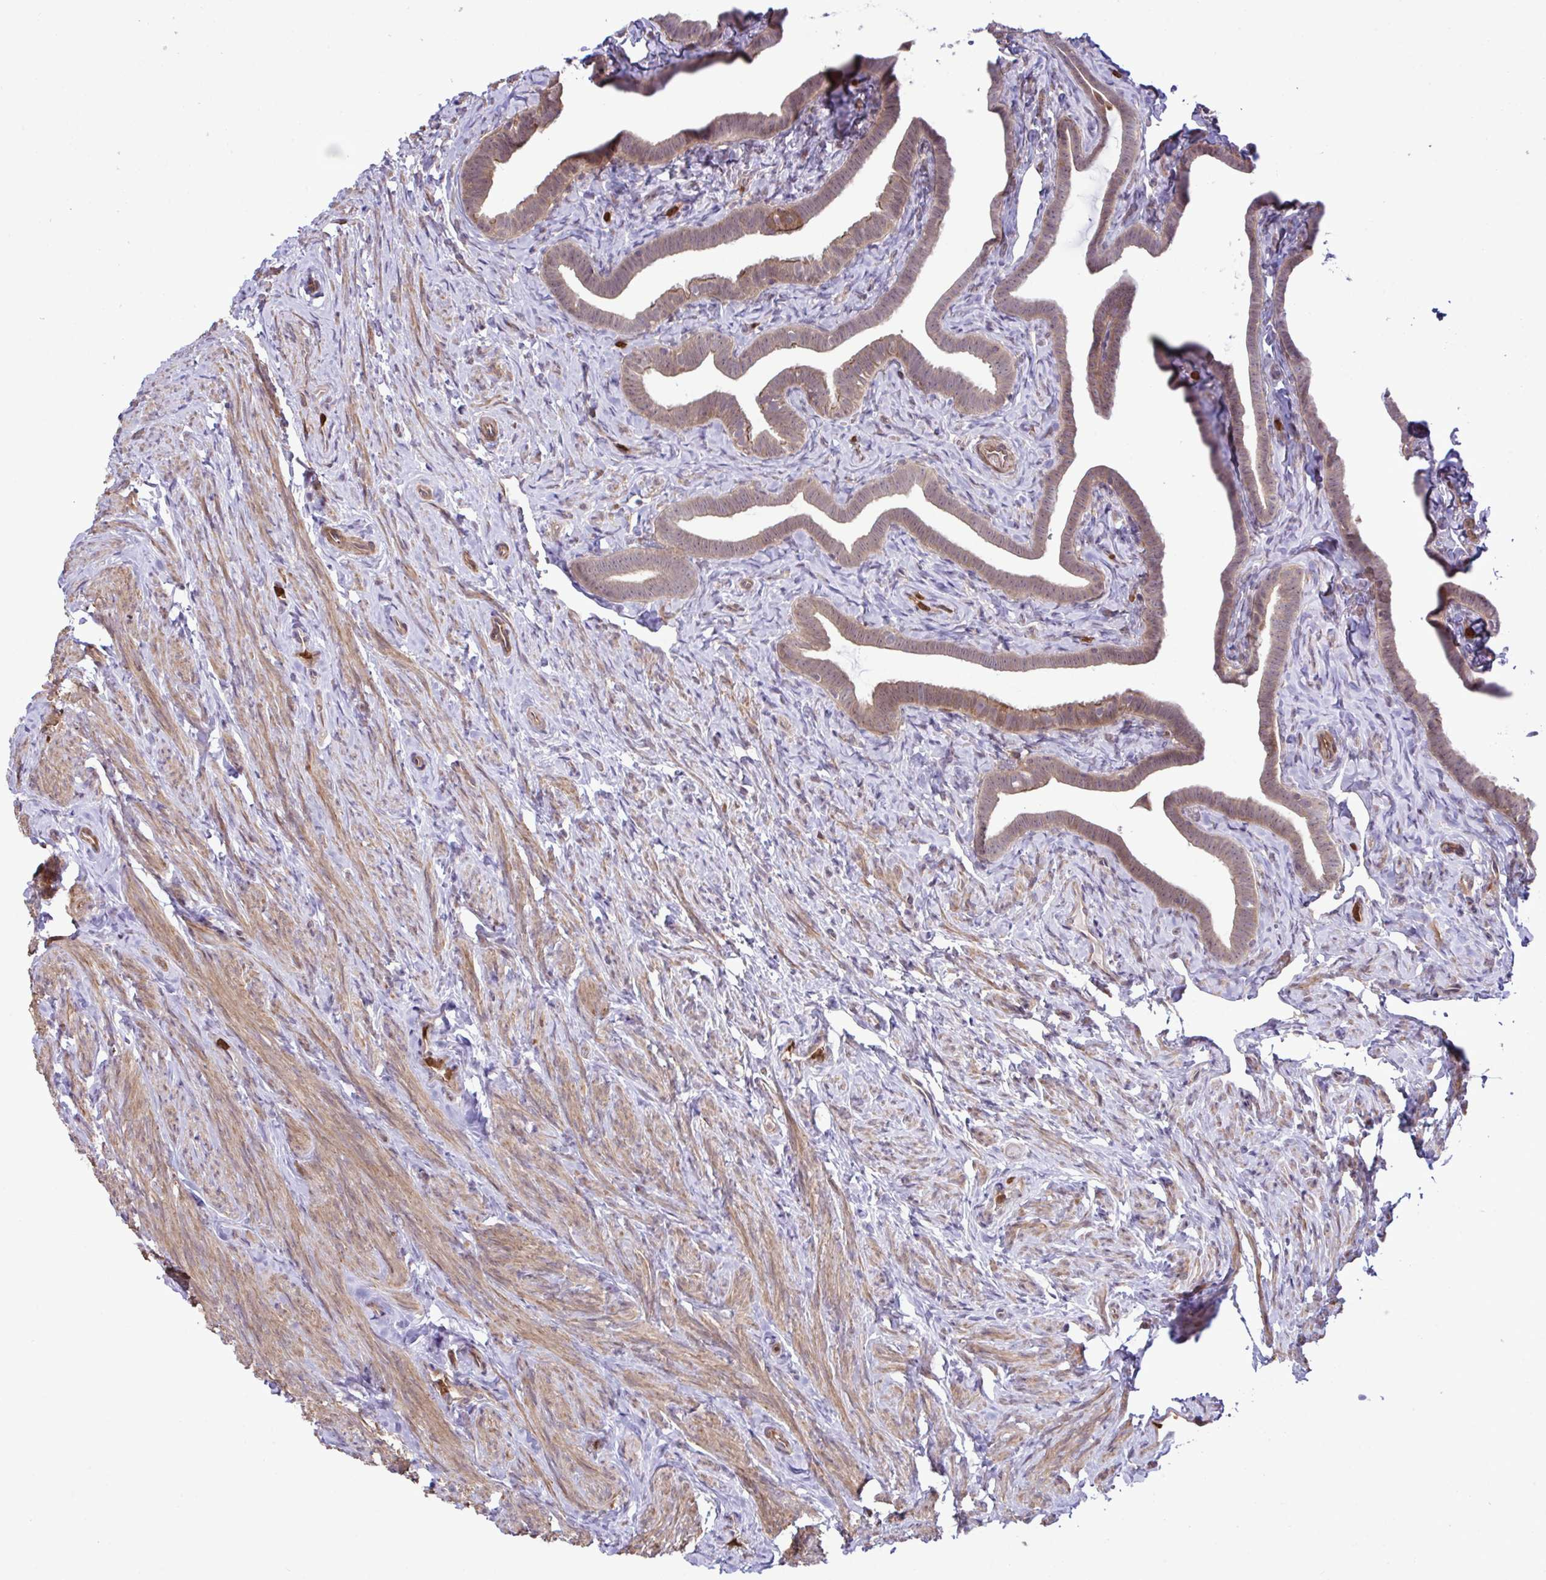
{"staining": {"intensity": "moderate", "quantity": ">75%", "location": "cytoplasmic/membranous"}, "tissue": "fallopian tube", "cell_type": "Glandular cells", "image_type": "normal", "snomed": [{"axis": "morphology", "description": "Normal tissue, NOS"}, {"axis": "topography", "description": "Fallopian tube"}], "caption": "An immunohistochemistry (IHC) photomicrograph of benign tissue is shown. Protein staining in brown labels moderate cytoplasmic/membranous positivity in fallopian tube within glandular cells.", "gene": "CMPK1", "patient": {"sex": "female", "age": 69}}